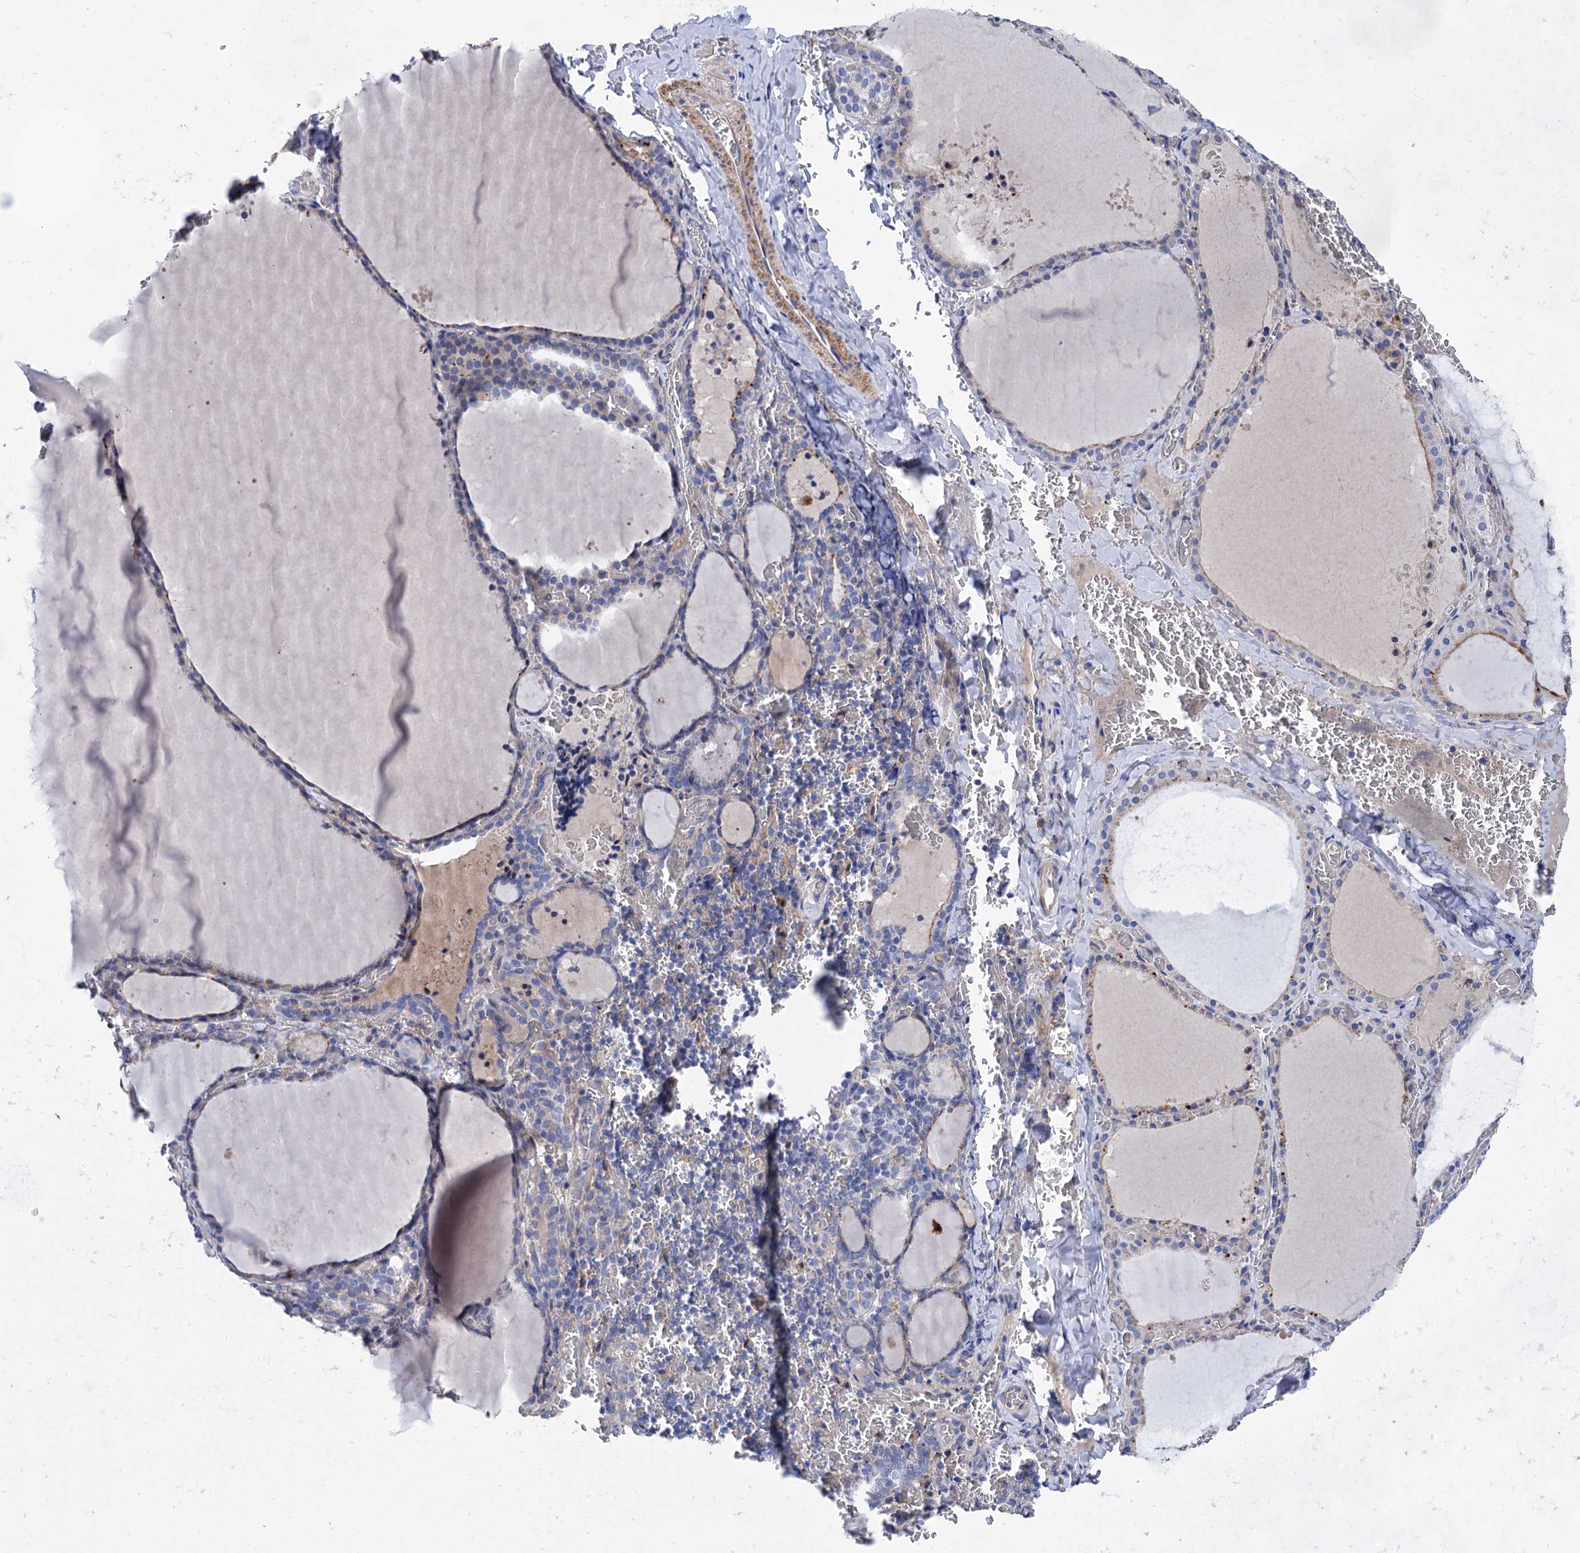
{"staining": {"intensity": "moderate", "quantity": "25%-75%", "location": "cytoplasmic/membranous"}, "tissue": "thyroid gland", "cell_type": "Glandular cells", "image_type": "normal", "snomed": [{"axis": "morphology", "description": "Normal tissue, NOS"}, {"axis": "topography", "description": "Thyroid gland"}], "caption": "Thyroid gland stained for a protein (brown) displays moderate cytoplasmic/membranous positive staining in about 25%-75% of glandular cells.", "gene": "GPR155", "patient": {"sex": "female", "age": 39}}